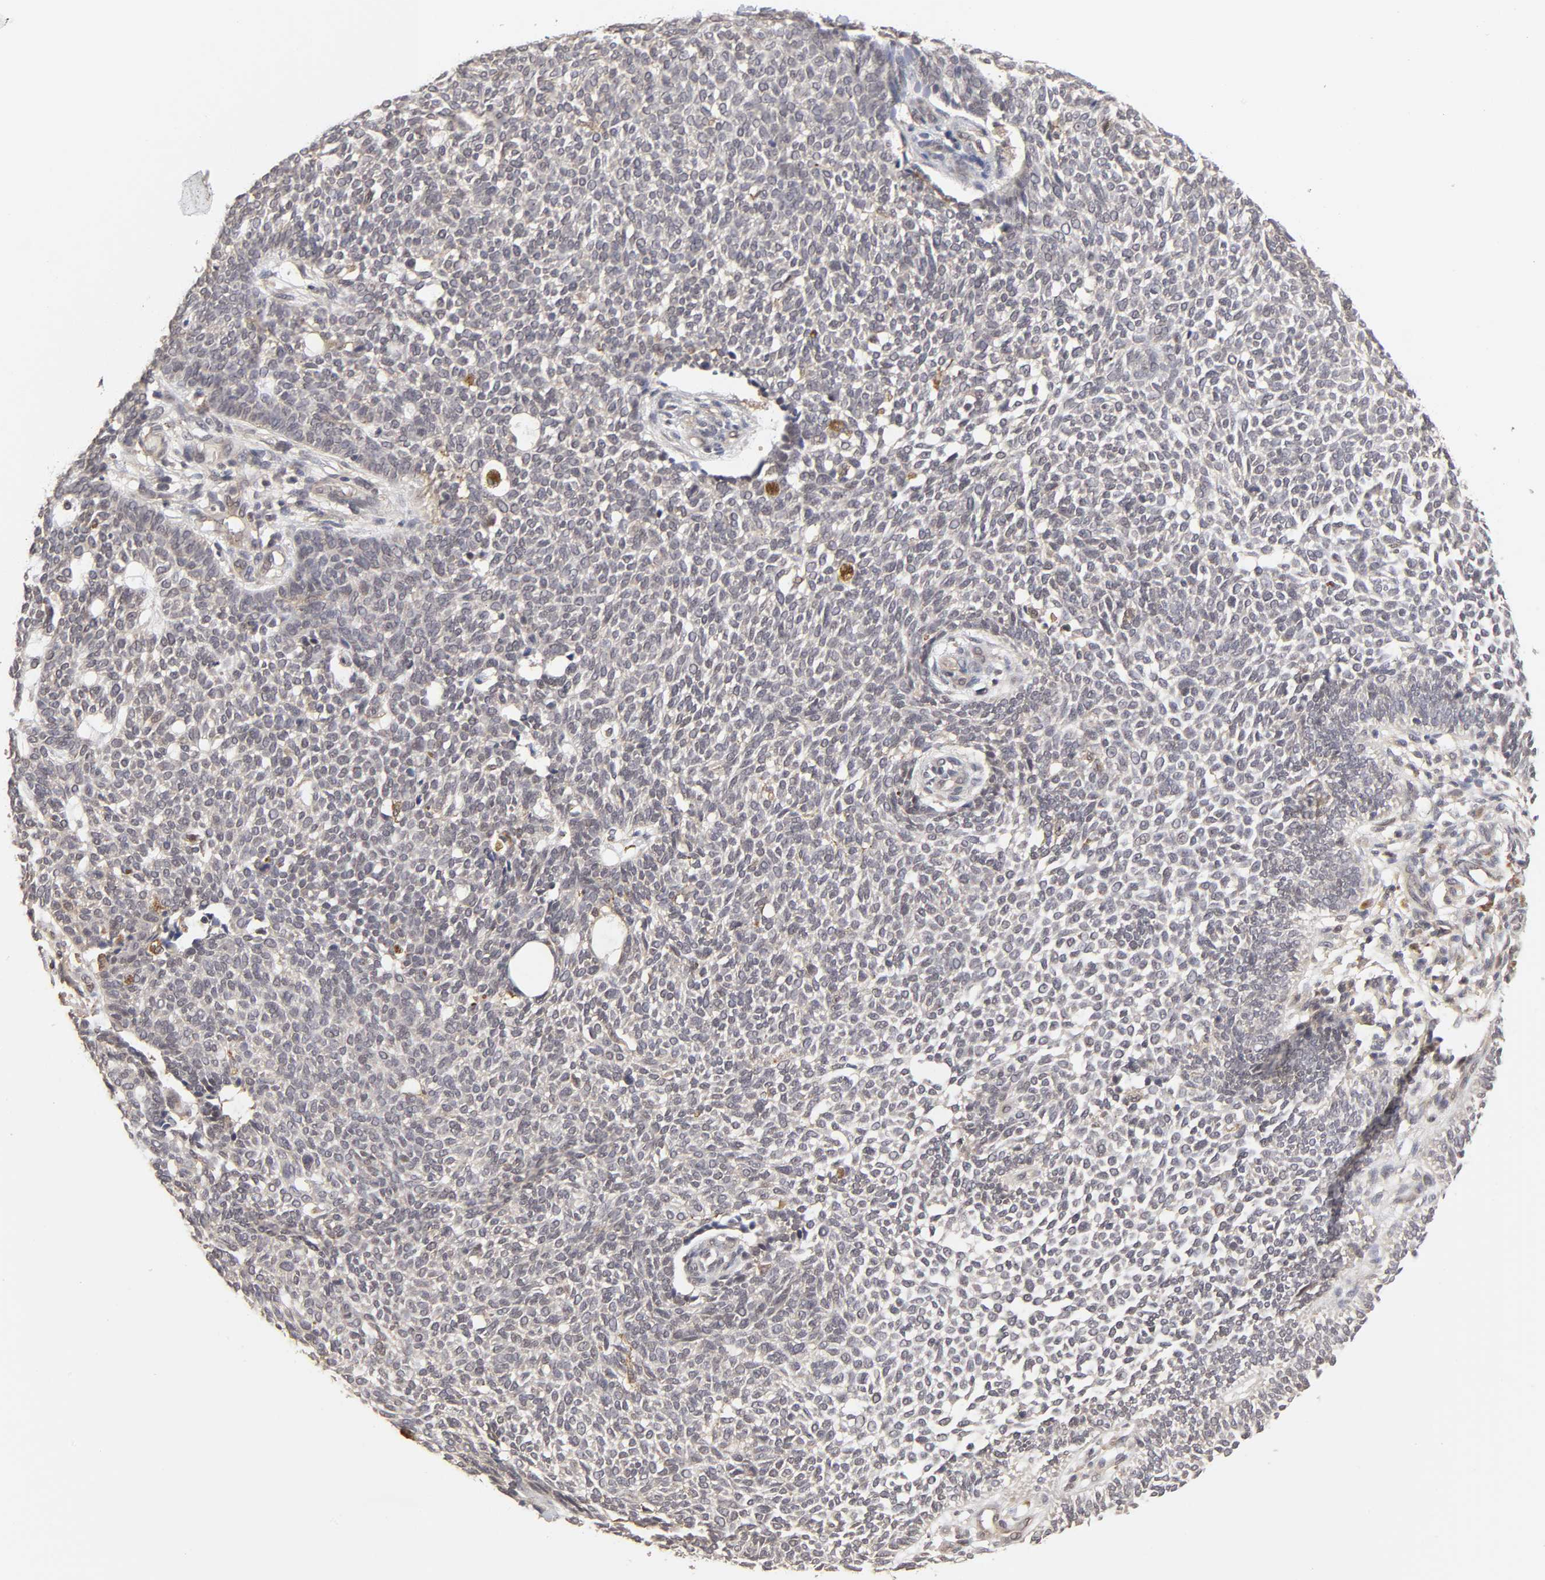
{"staining": {"intensity": "negative", "quantity": ">75%", "location": "none"}, "tissue": "skin cancer", "cell_type": "Tumor cells", "image_type": "cancer", "snomed": [{"axis": "morphology", "description": "Normal tissue, NOS"}, {"axis": "morphology", "description": "Basal cell carcinoma"}, {"axis": "topography", "description": "Skin"}], "caption": "Tumor cells show no significant protein expression in skin basal cell carcinoma. (Immunohistochemistry, brightfield microscopy, high magnification).", "gene": "MAPK1", "patient": {"sex": "male", "age": 87}}